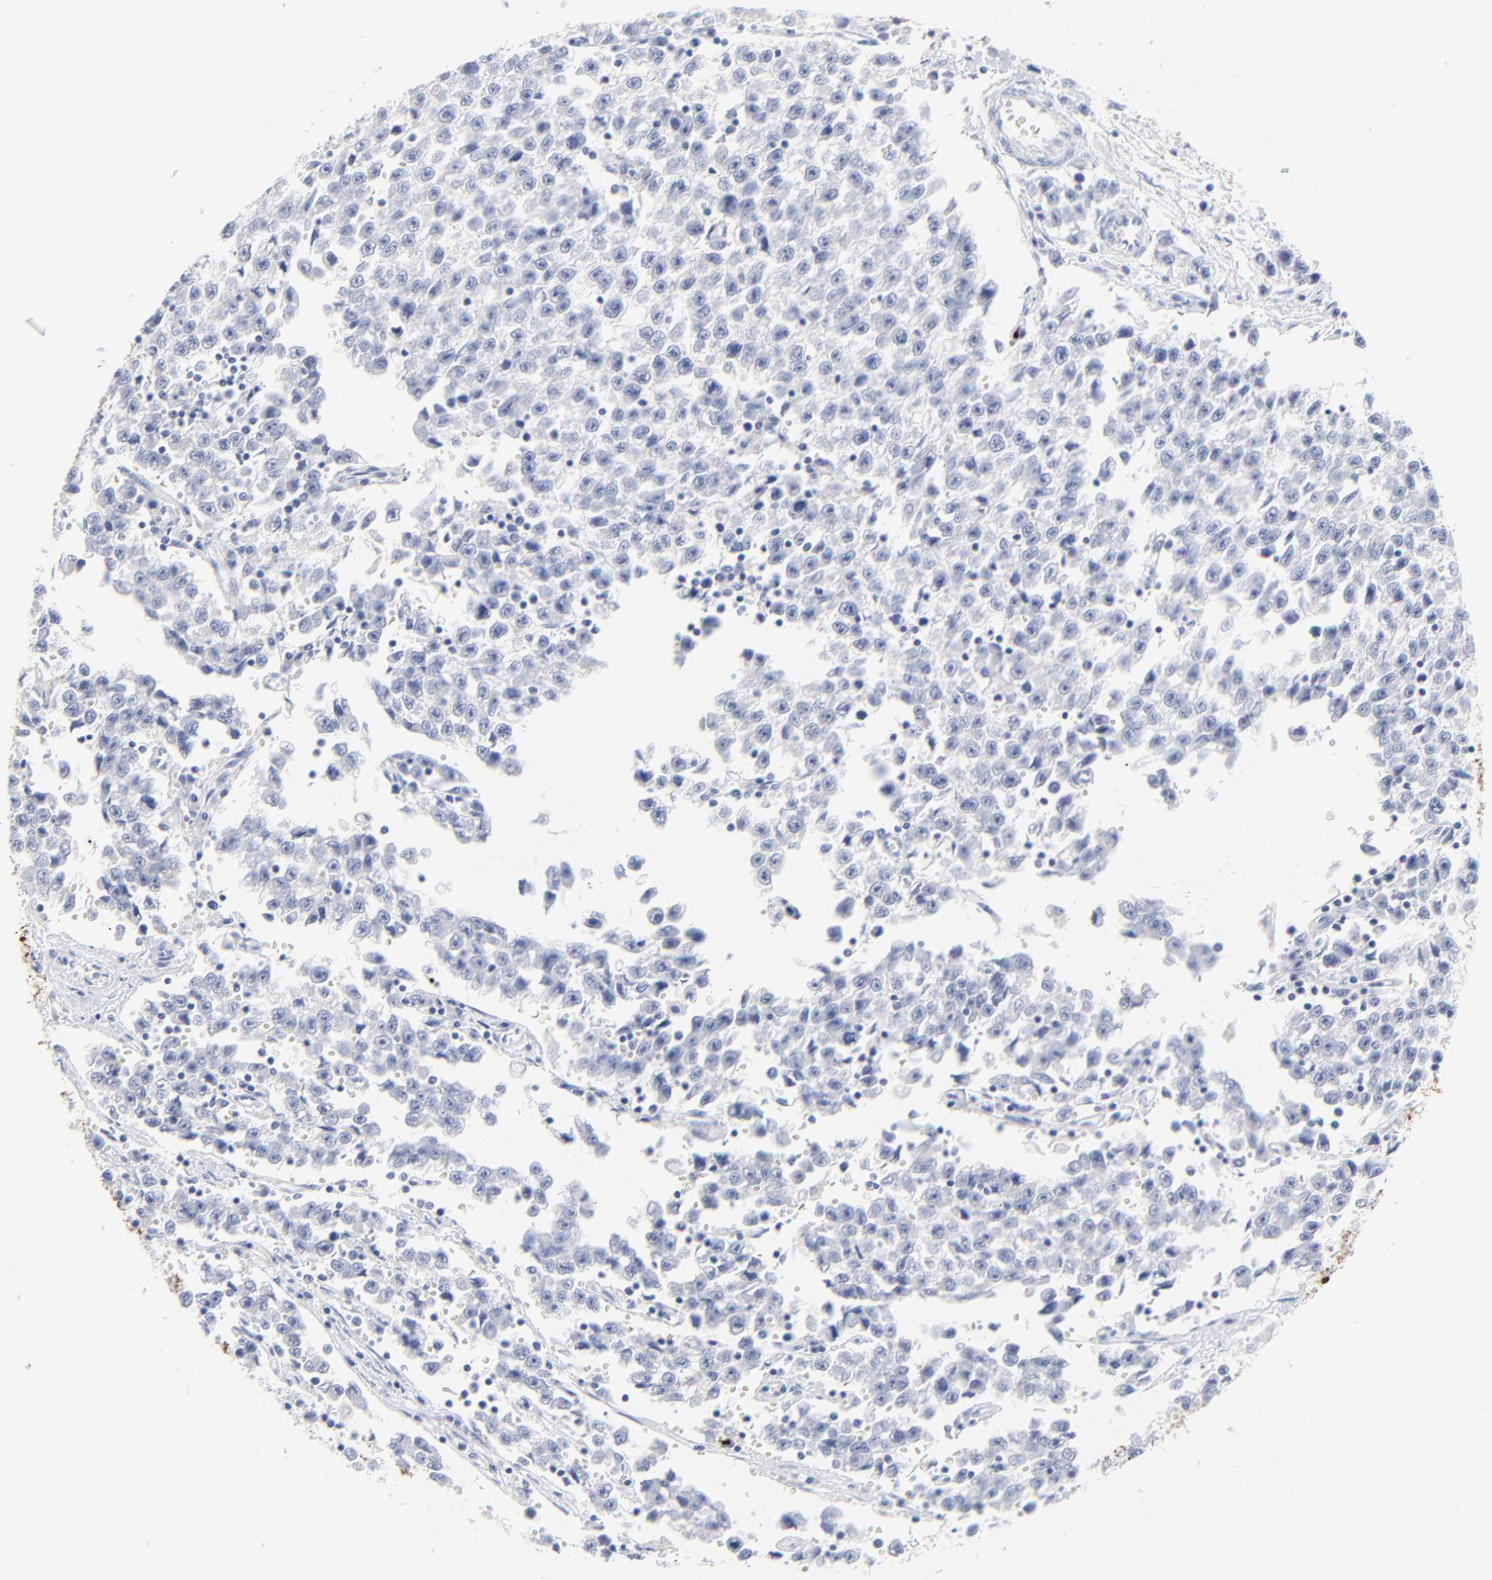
{"staining": {"intensity": "negative", "quantity": "none", "location": "none"}, "tissue": "testis cancer", "cell_type": "Tumor cells", "image_type": "cancer", "snomed": [{"axis": "morphology", "description": "Seminoma, NOS"}, {"axis": "topography", "description": "Testis"}], "caption": "A photomicrograph of human testis cancer (seminoma) is negative for staining in tumor cells.", "gene": "LCN2", "patient": {"sex": "male", "age": 35}}